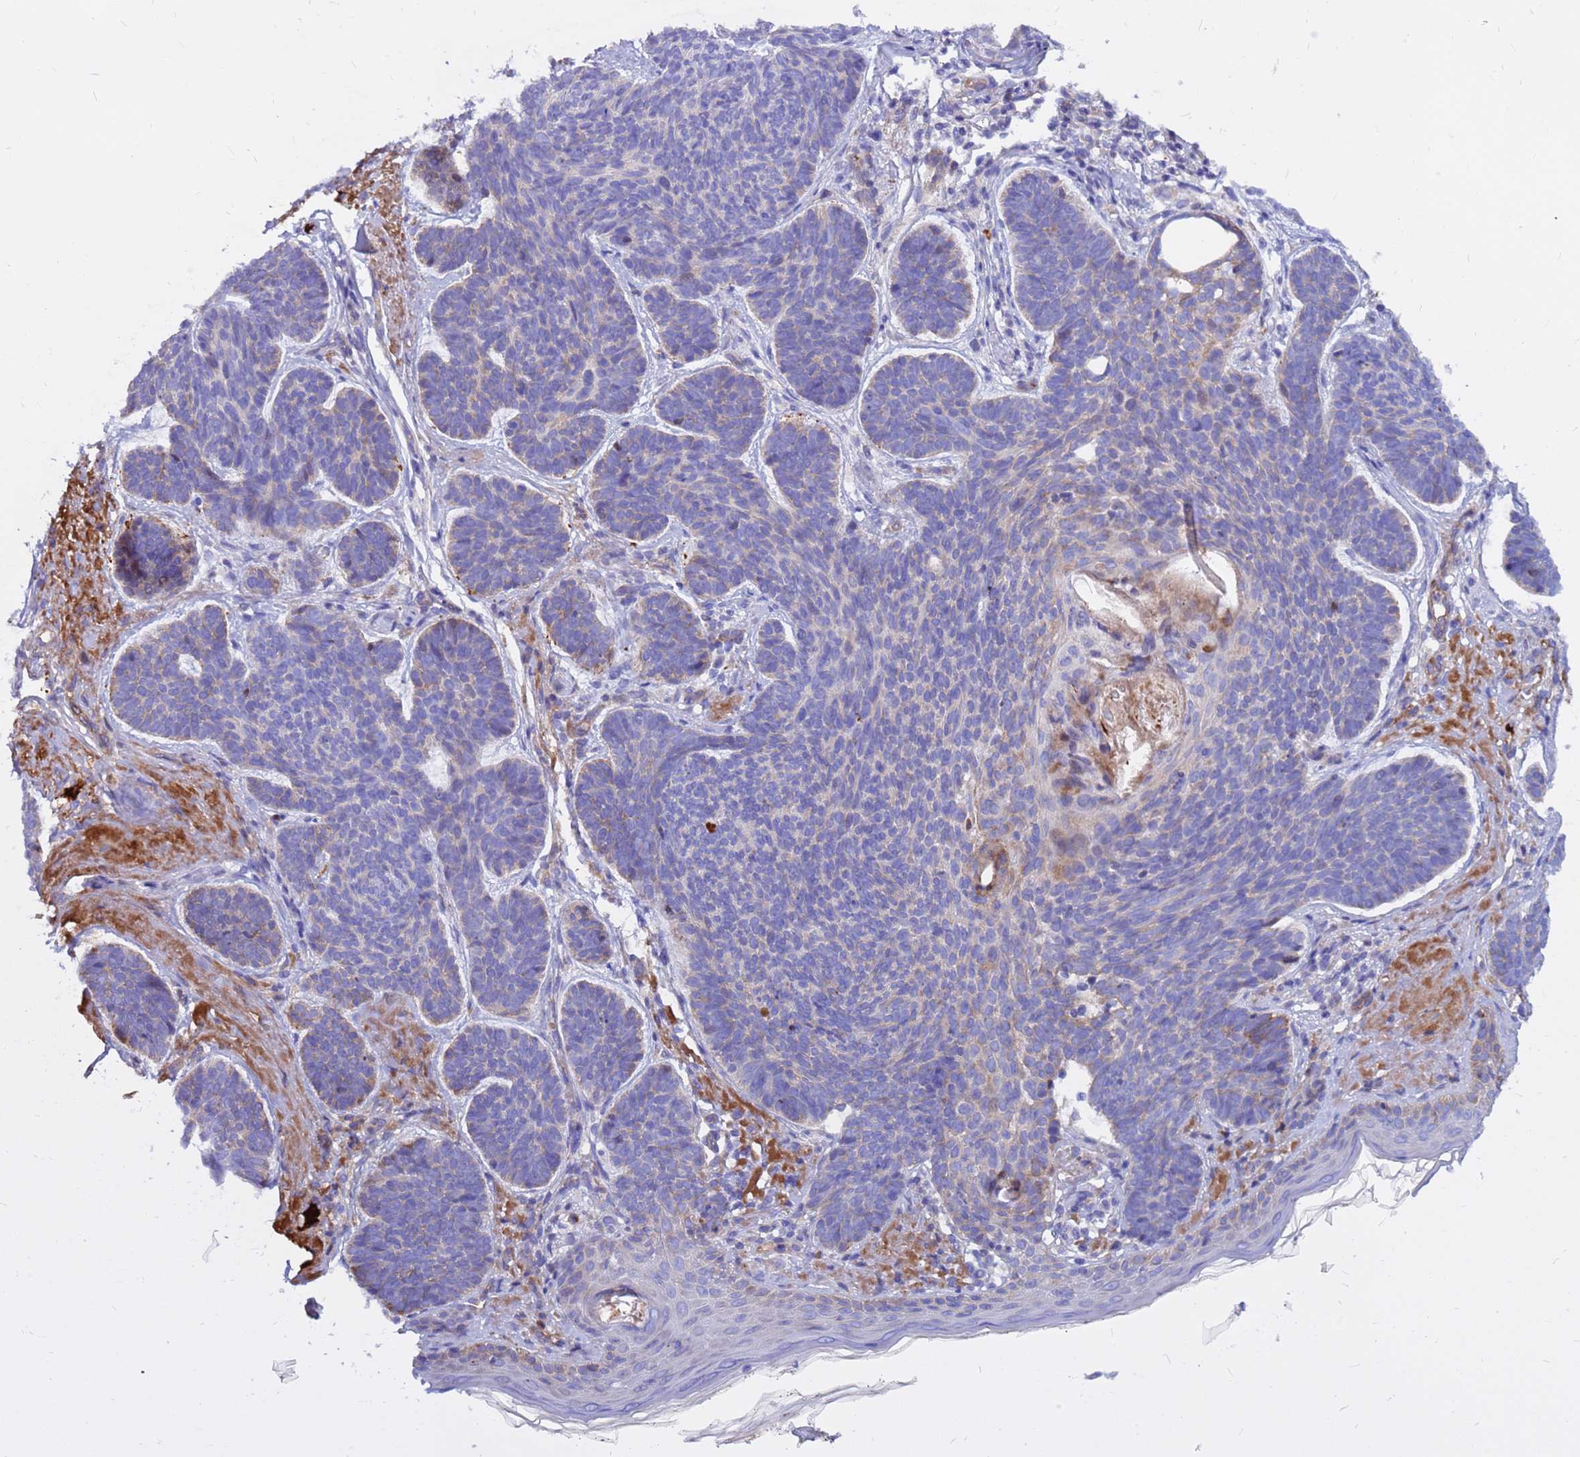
{"staining": {"intensity": "negative", "quantity": "none", "location": "none"}, "tissue": "skin cancer", "cell_type": "Tumor cells", "image_type": "cancer", "snomed": [{"axis": "morphology", "description": "Basal cell carcinoma"}, {"axis": "topography", "description": "Skin"}], "caption": "A photomicrograph of human skin basal cell carcinoma is negative for staining in tumor cells.", "gene": "CRHBP", "patient": {"sex": "female", "age": 74}}